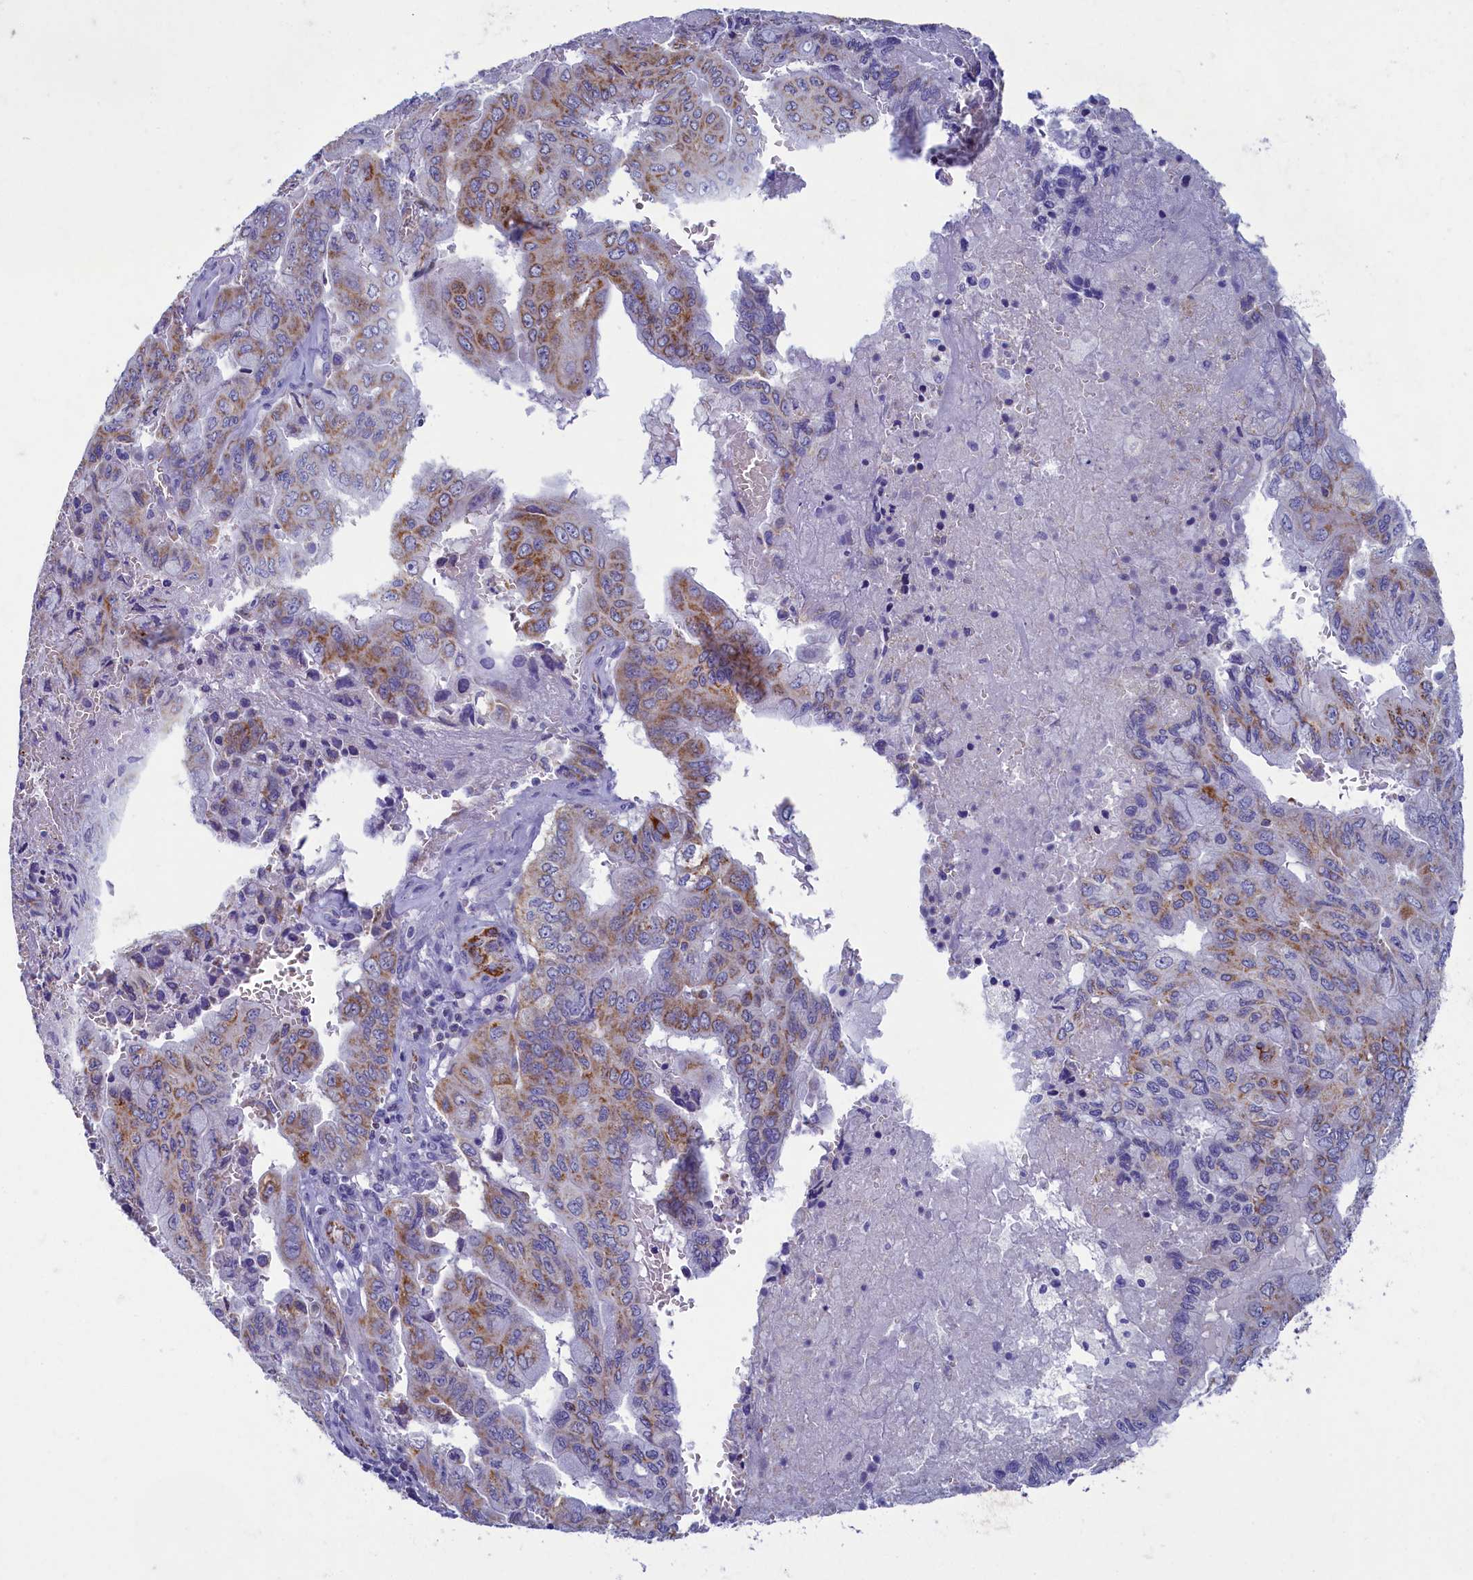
{"staining": {"intensity": "moderate", "quantity": "25%-75%", "location": "cytoplasmic/membranous"}, "tissue": "pancreatic cancer", "cell_type": "Tumor cells", "image_type": "cancer", "snomed": [{"axis": "morphology", "description": "Adenocarcinoma, NOS"}, {"axis": "topography", "description": "Pancreas"}], "caption": "Immunohistochemistry (IHC) (DAB (3,3'-diaminobenzidine)) staining of pancreatic cancer exhibits moderate cytoplasmic/membranous protein staining in about 25%-75% of tumor cells. (DAB = brown stain, brightfield microscopy at high magnification).", "gene": "OCIAD2", "patient": {"sex": "male", "age": 51}}